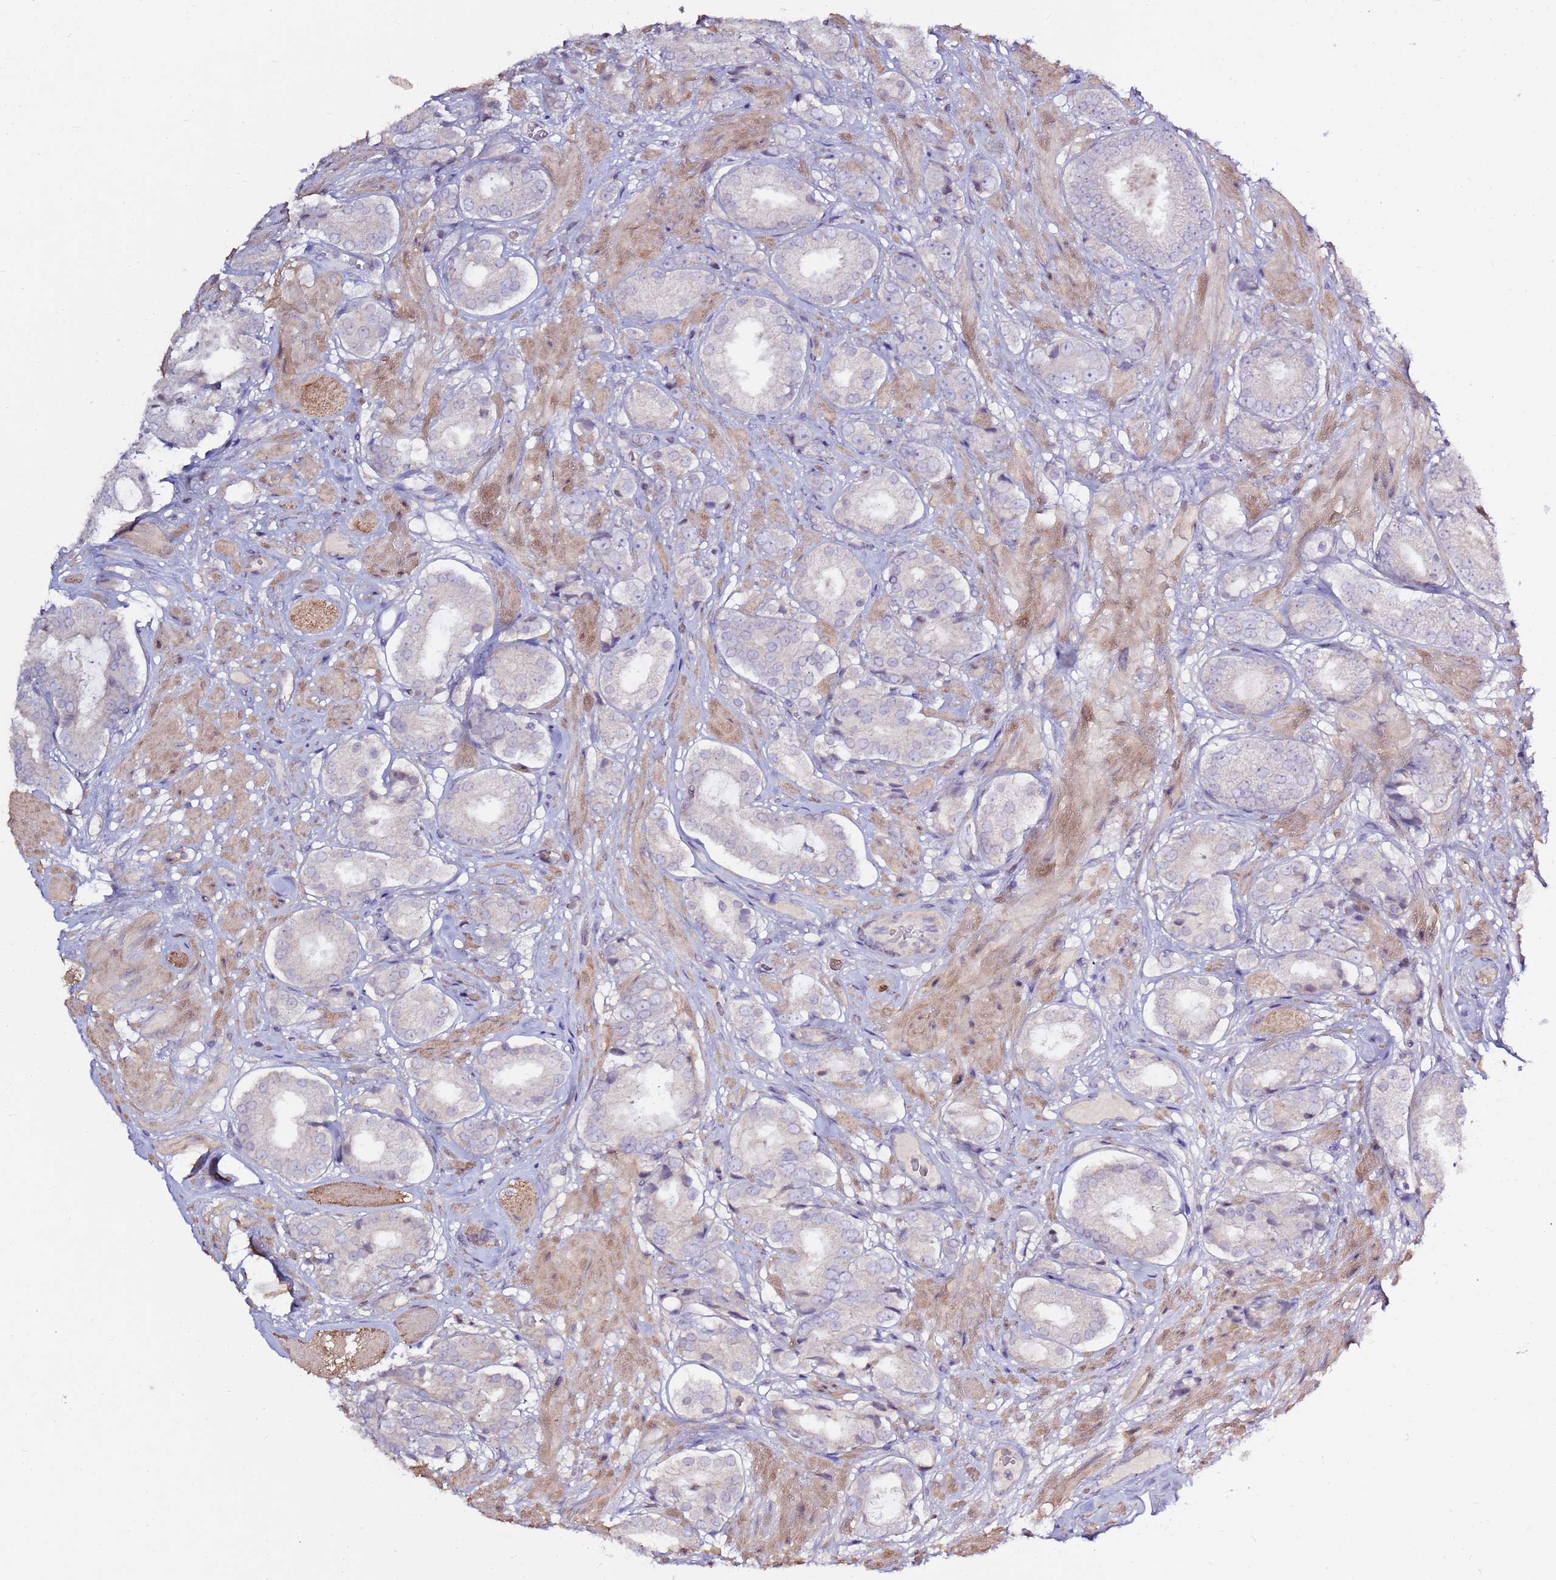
{"staining": {"intensity": "negative", "quantity": "none", "location": "none"}, "tissue": "prostate cancer", "cell_type": "Tumor cells", "image_type": "cancer", "snomed": [{"axis": "morphology", "description": "Adenocarcinoma, High grade"}, {"axis": "topography", "description": "Prostate and seminal vesicle, NOS"}], "caption": "DAB (3,3'-diaminobenzidine) immunohistochemical staining of human high-grade adenocarcinoma (prostate) reveals no significant expression in tumor cells.", "gene": "EVA1B", "patient": {"sex": "male", "age": 64}}